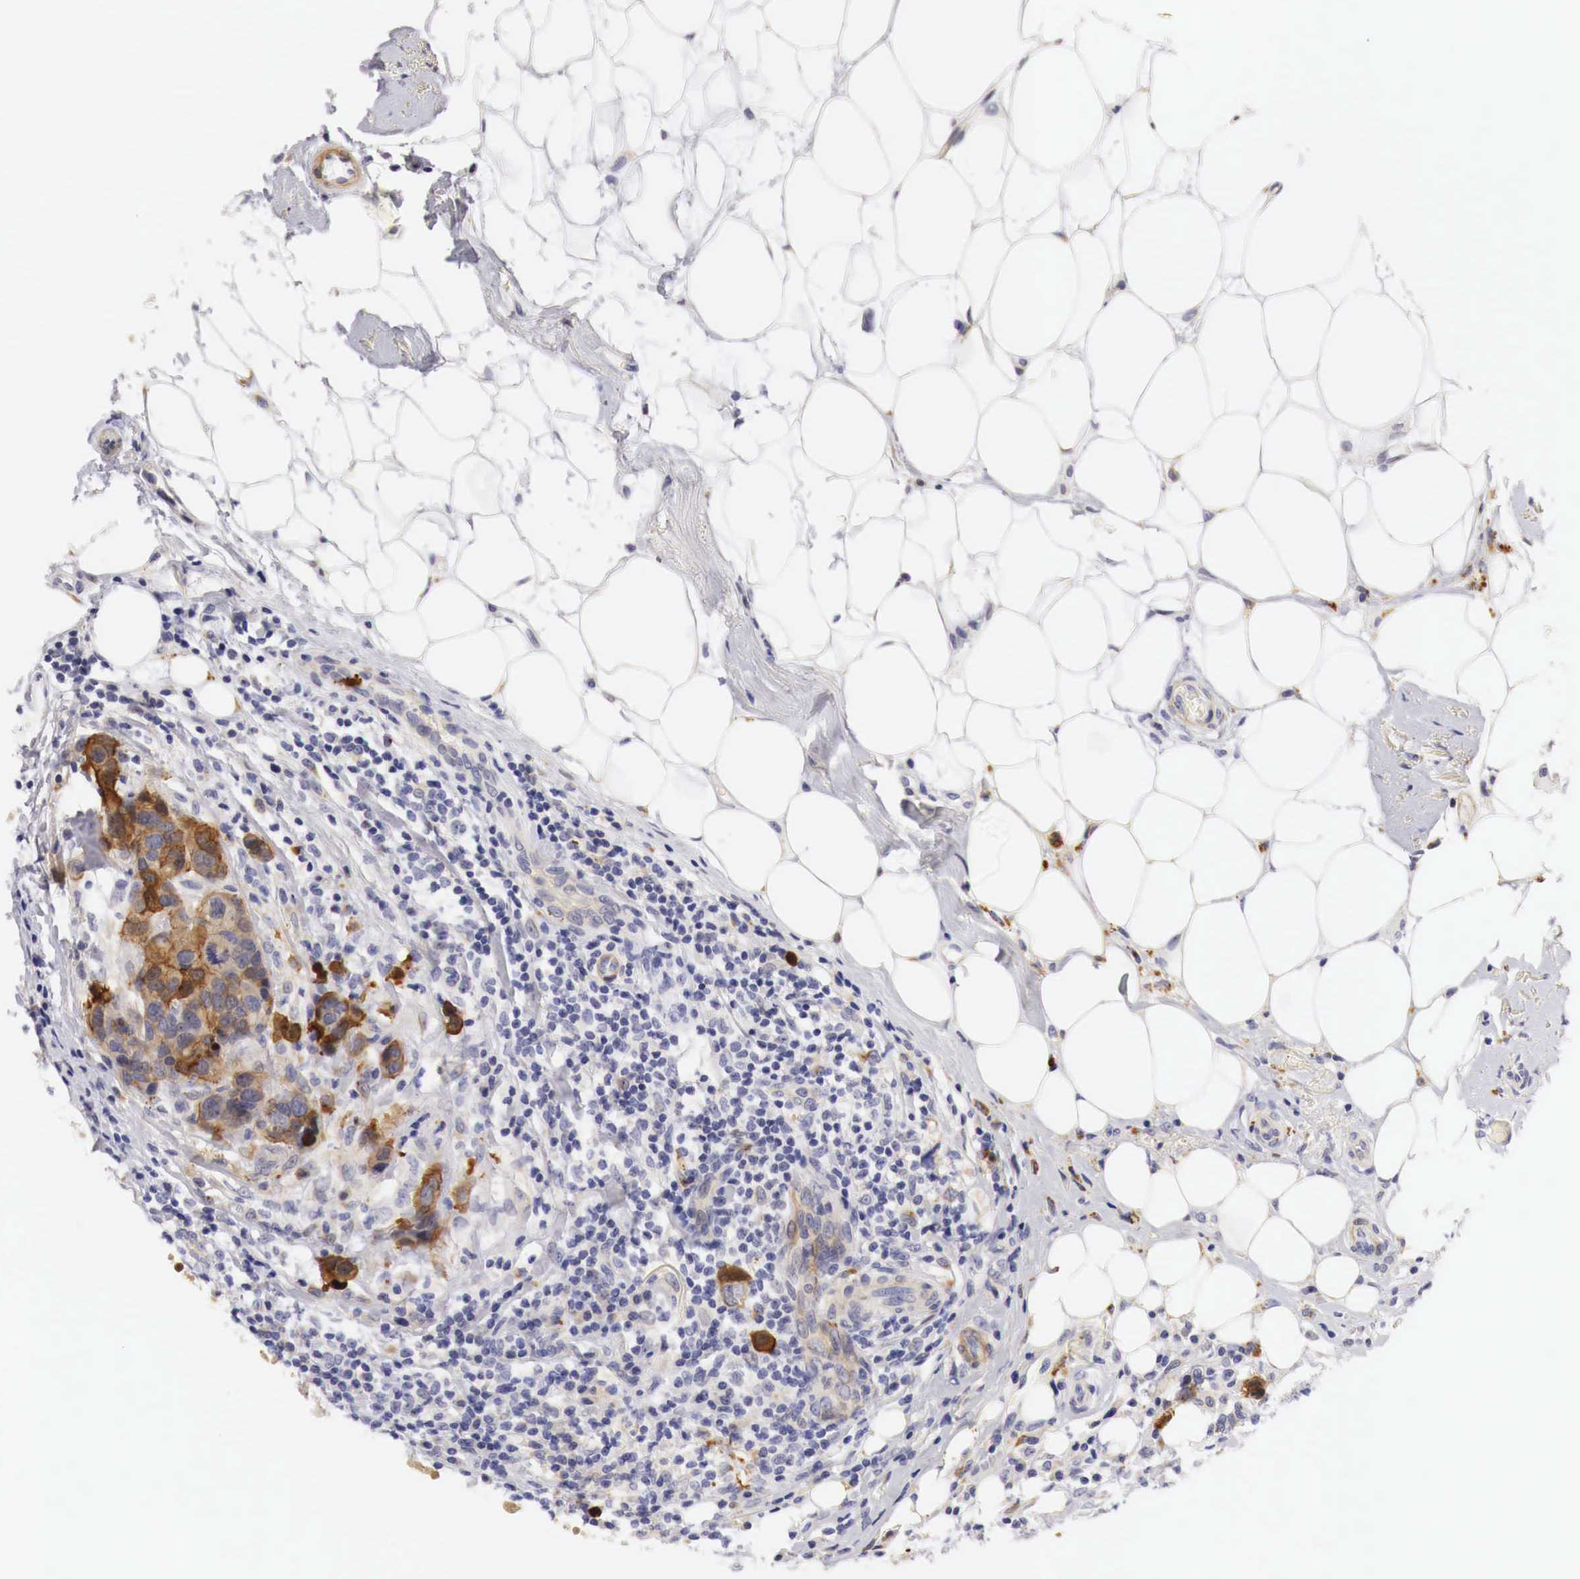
{"staining": {"intensity": "strong", "quantity": "25%-75%", "location": "cytoplasmic/membranous"}, "tissue": "breast cancer", "cell_type": "Tumor cells", "image_type": "cancer", "snomed": [{"axis": "morphology", "description": "Duct carcinoma"}, {"axis": "topography", "description": "Breast"}], "caption": "Protein staining demonstrates strong cytoplasmic/membranous staining in about 25%-75% of tumor cells in breast cancer (intraductal carcinoma).", "gene": "CASP3", "patient": {"sex": "female", "age": 91}}